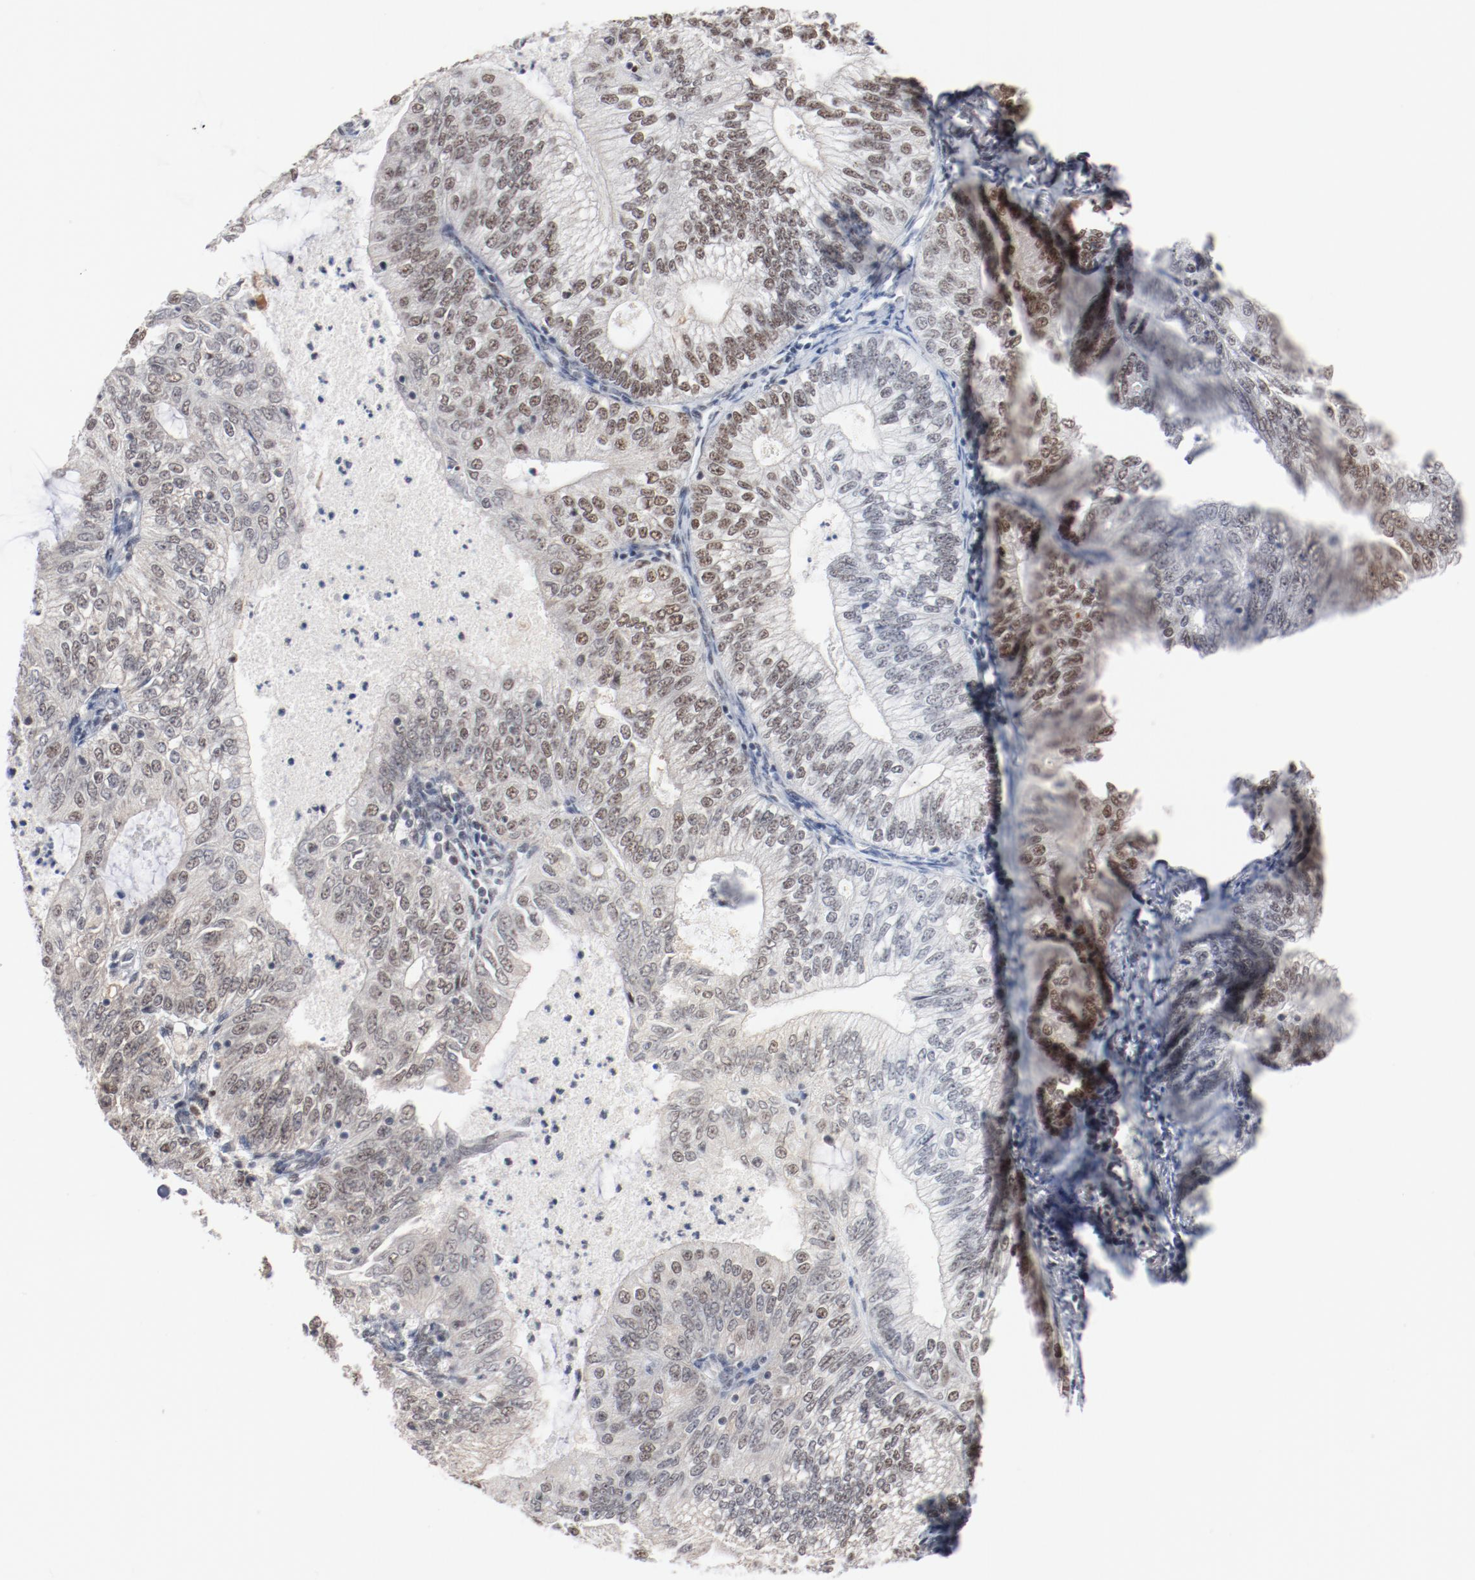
{"staining": {"intensity": "moderate", "quantity": "25%-75%", "location": "cytoplasmic/membranous,nuclear"}, "tissue": "endometrial cancer", "cell_type": "Tumor cells", "image_type": "cancer", "snomed": [{"axis": "morphology", "description": "Adenocarcinoma, NOS"}, {"axis": "topography", "description": "Endometrium"}], "caption": "A brown stain shows moderate cytoplasmic/membranous and nuclear staining of a protein in human endometrial cancer (adenocarcinoma) tumor cells.", "gene": "BUB3", "patient": {"sex": "female", "age": 69}}